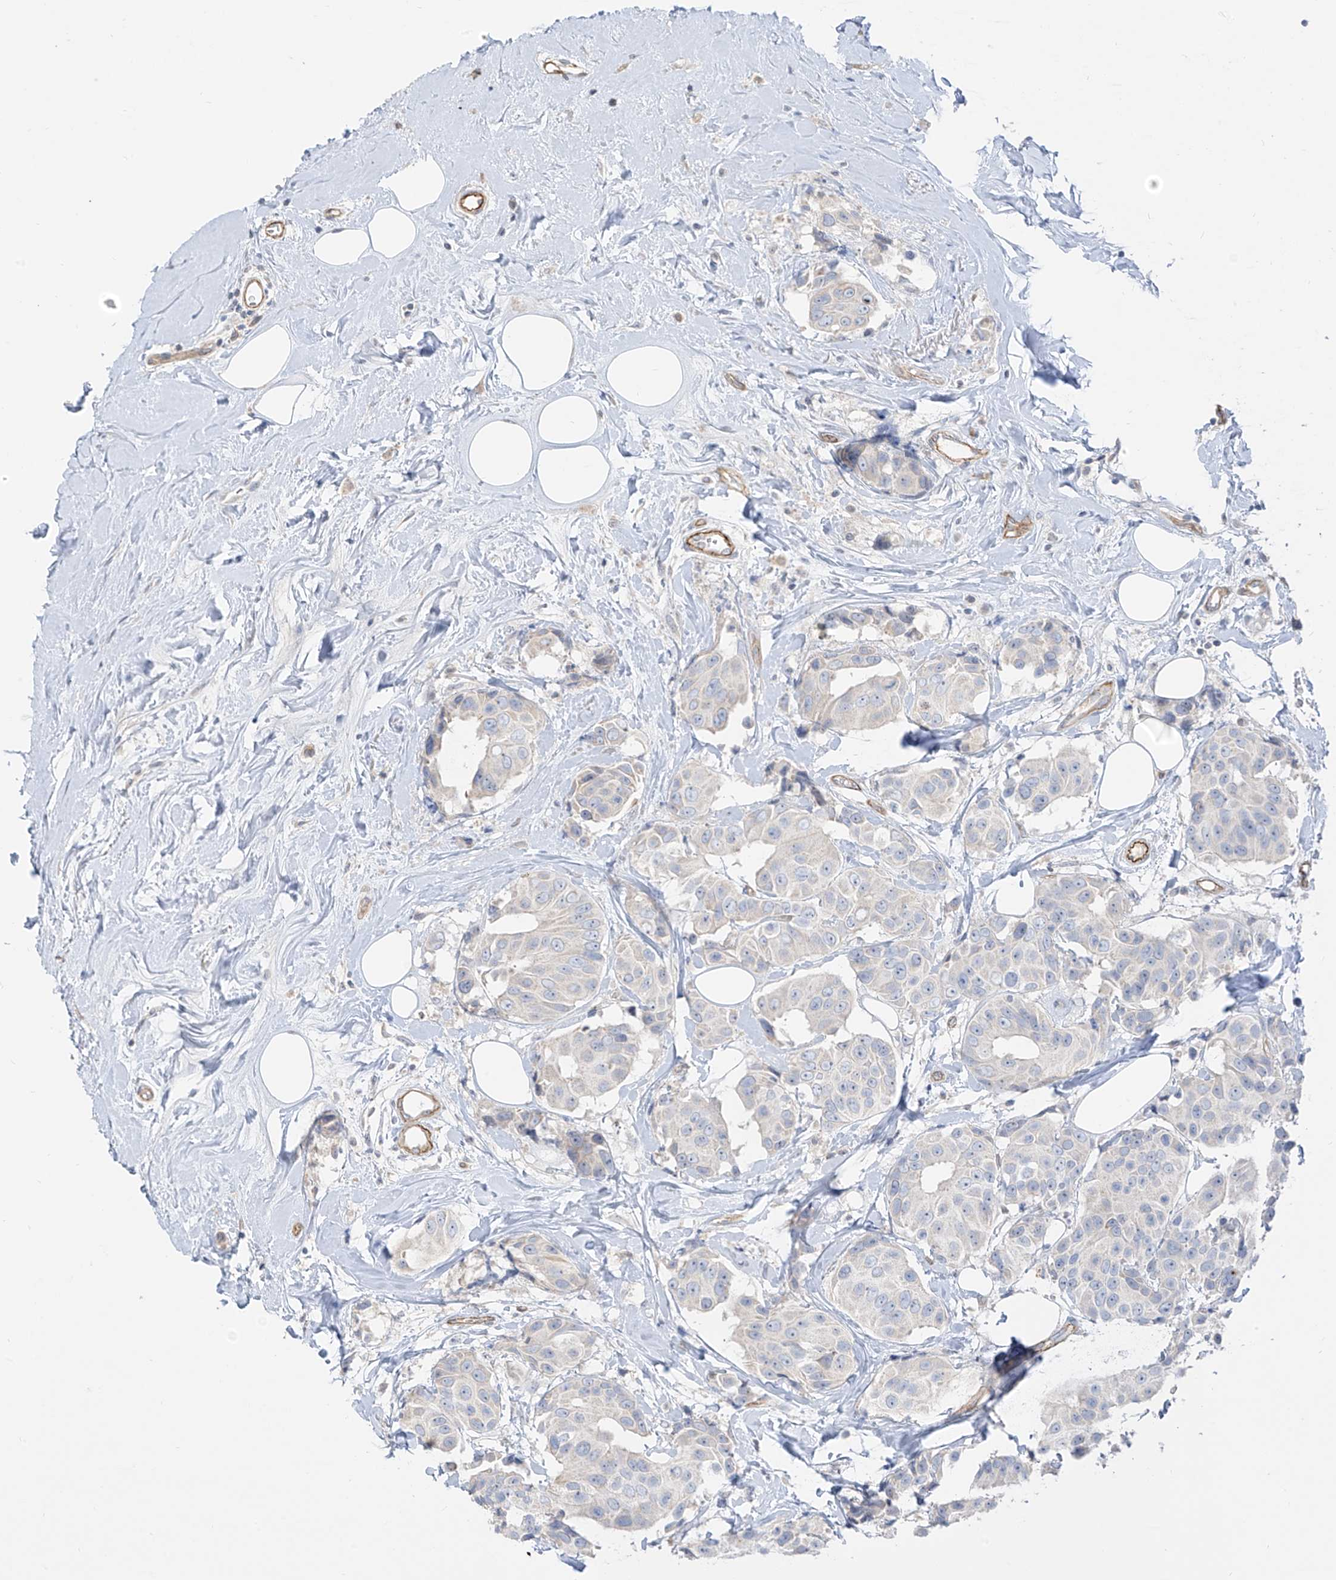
{"staining": {"intensity": "negative", "quantity": "none", "location": "none"}, "tissue": "breast cancer", "cell_type": "Tumor cells", "image_type": "cancer", "snomed": [{"axis": "morphology", "description": "Normal tissue, NOS"}, {"axis": "morphology", "description": "Duct carcinoma"}, {"axis": "topography", "description": "Breast"}], "caption": "Breast cancer stained for a protein using immunohistochemistry (IHC) displays no staining tumor cells.", "gene": "C2orf42", "patient": {"sex": "female", "age": 39}}